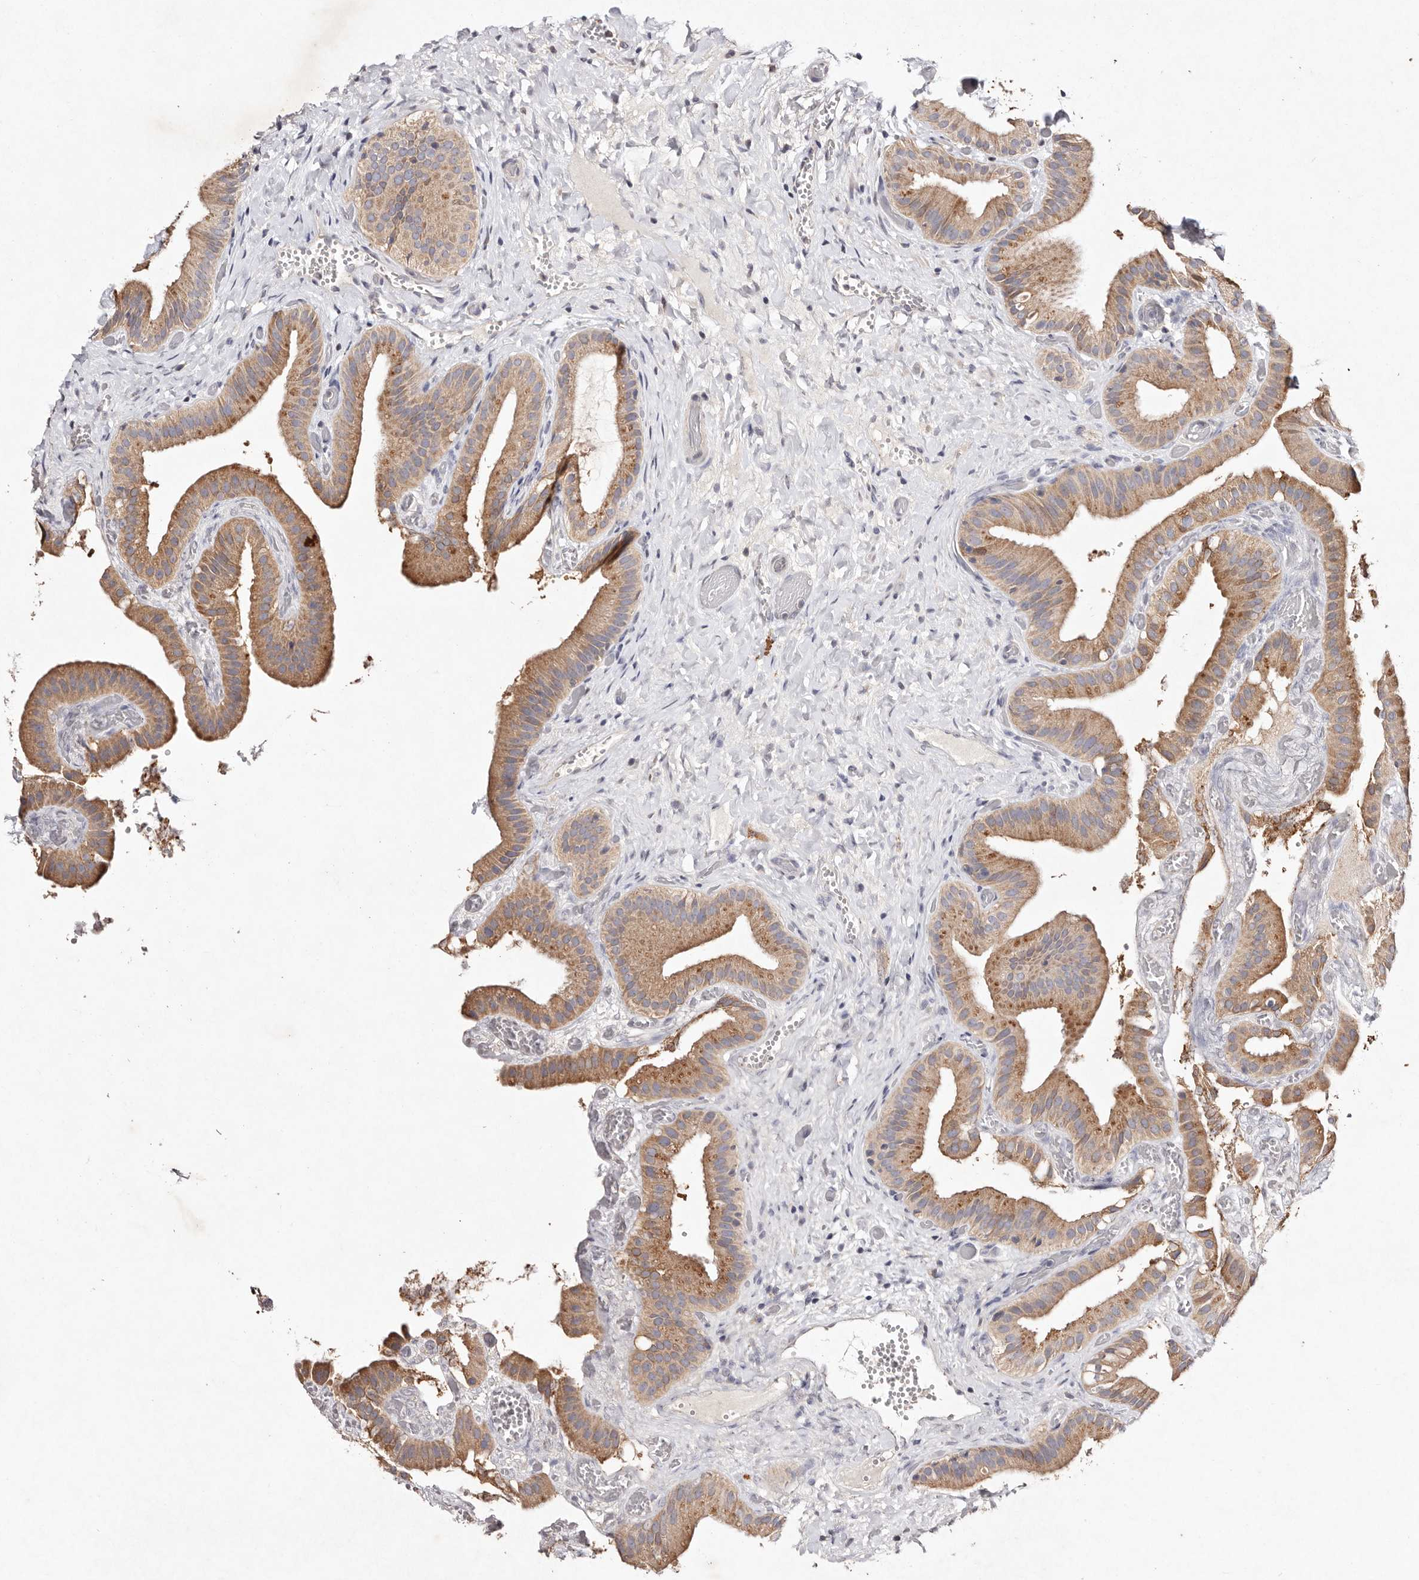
{"staining": {"intensity": "moderate", "quantity": ">75%", "location": "cytoplasmic/membranous"}, "tissue": "gallbladder", "cell_type": "Glandular cells", "image_type": "normal", "snomed": [{"axis": "morphology", "description": "Normal tissue, NOS"}, {"axis": "topography", "description": "Gallbladder"}], "caption": "Immunohistochemistry (IHC) photomicrograph of unremarkable human gallbladder stained for a protein (brown), which demonstrates medium levels of moderate cytoplasmic/membranous positivity in about >75% of glandular cells.", "gene": "TSC2", "patient": {"sex": "female", "age": 64}}